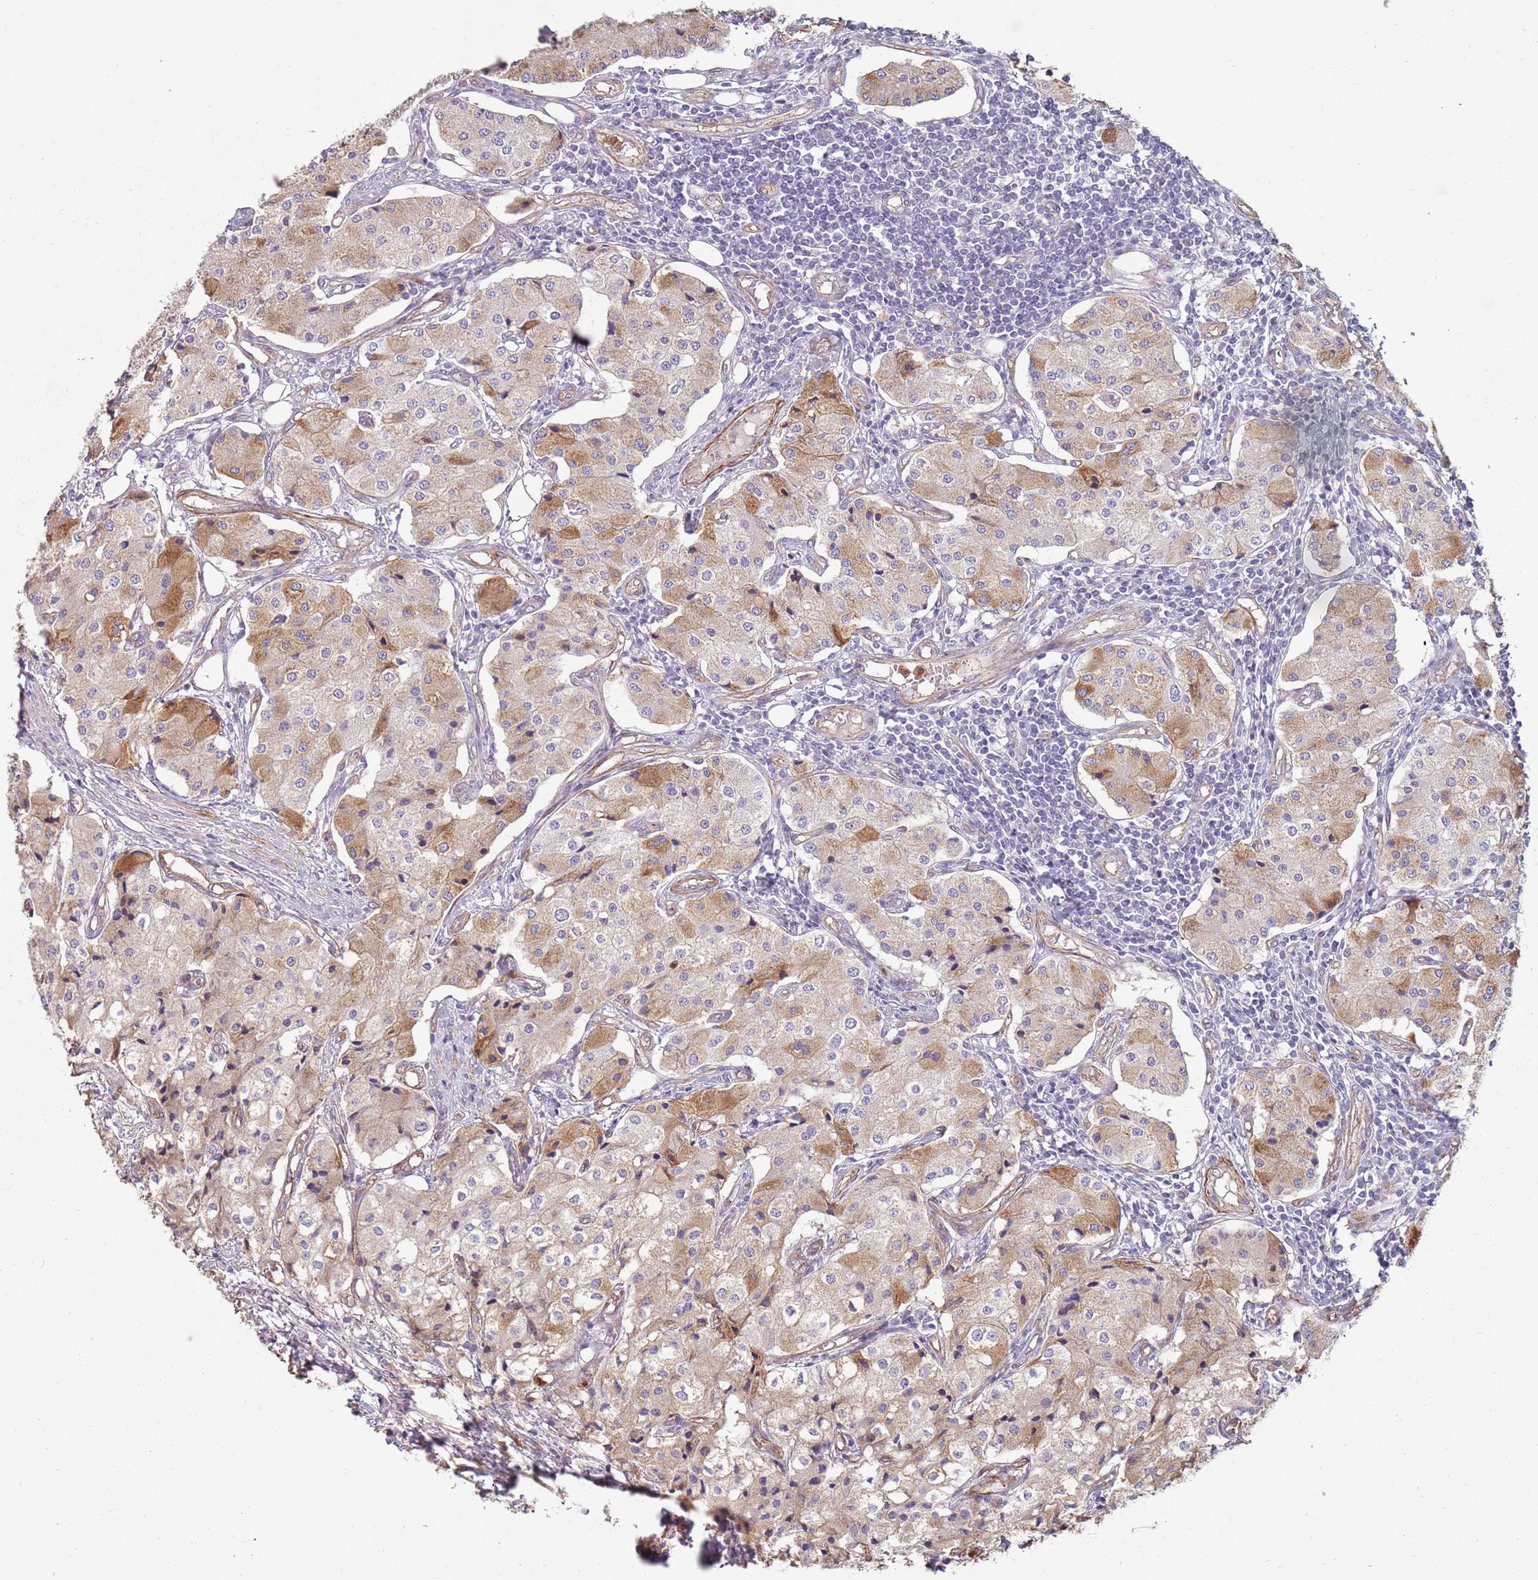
{"staining": {"intensity": "moderate", "quantity": "<25%", "location": "cytoplasmic/membranous"}, "tissue": "carcinoid", "cell_type": "Tumor cells", "image_type": "cancer", "snomed": [{"axis": "morphology", "description": "Carcinoid, malignant, NOS"}, {"axis": "topography", "description": "Colon"}], "caption": "Immunohistochemistry (DAB (3,3'-diaminobenzidine)) staining of human carcinoid (malignant) displays moderate cytoplasmic/membranous protein expression in approximately <25% of tumor cells. (DAB (3,3'-diaminobenzidine) = brown stain, brightfield microscopy at high magnification).", "gene": "PHLPP2", "patient": {"sex": "female", "age": 52}}